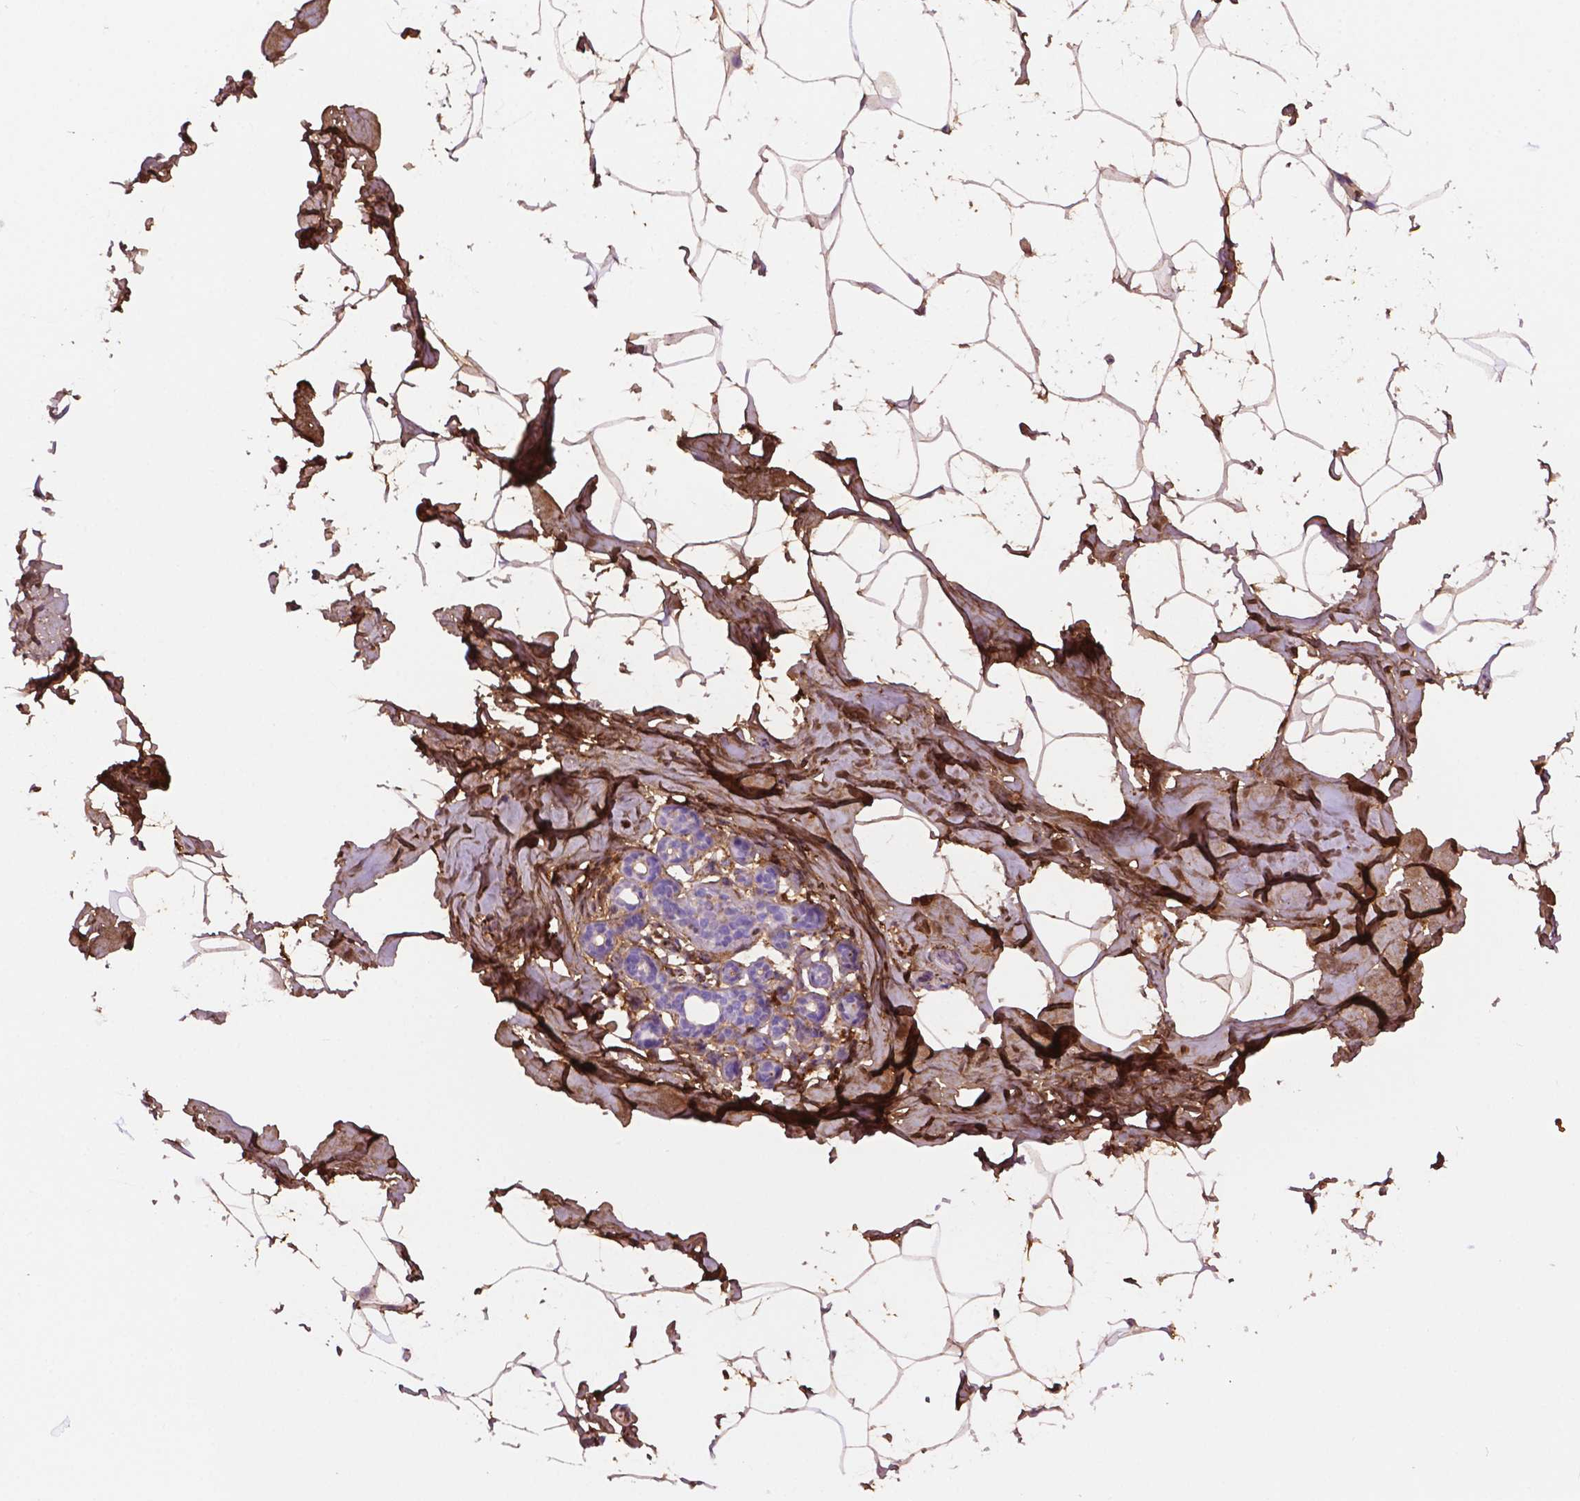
{"staining": {"intensity": "moderate", "quantity": ">75%", "location": "cytoplasmic/membranous,nuclear"}, "tissue": "breast", "cell_type": "Adipocytes", "image_type": "normal", "snomed": [{"axis": "morphology", "description": "Normal tissue, NOS"}, {"axis": "topography", "description": "Breast"}], "caption": "Unremarkable breast exhibits moderate cytoplasmic/membranous,nuclear expression in approximately >75% of adipocytes.", "gene": "DCN", "patient": {"sex": "female", "age": 32}}